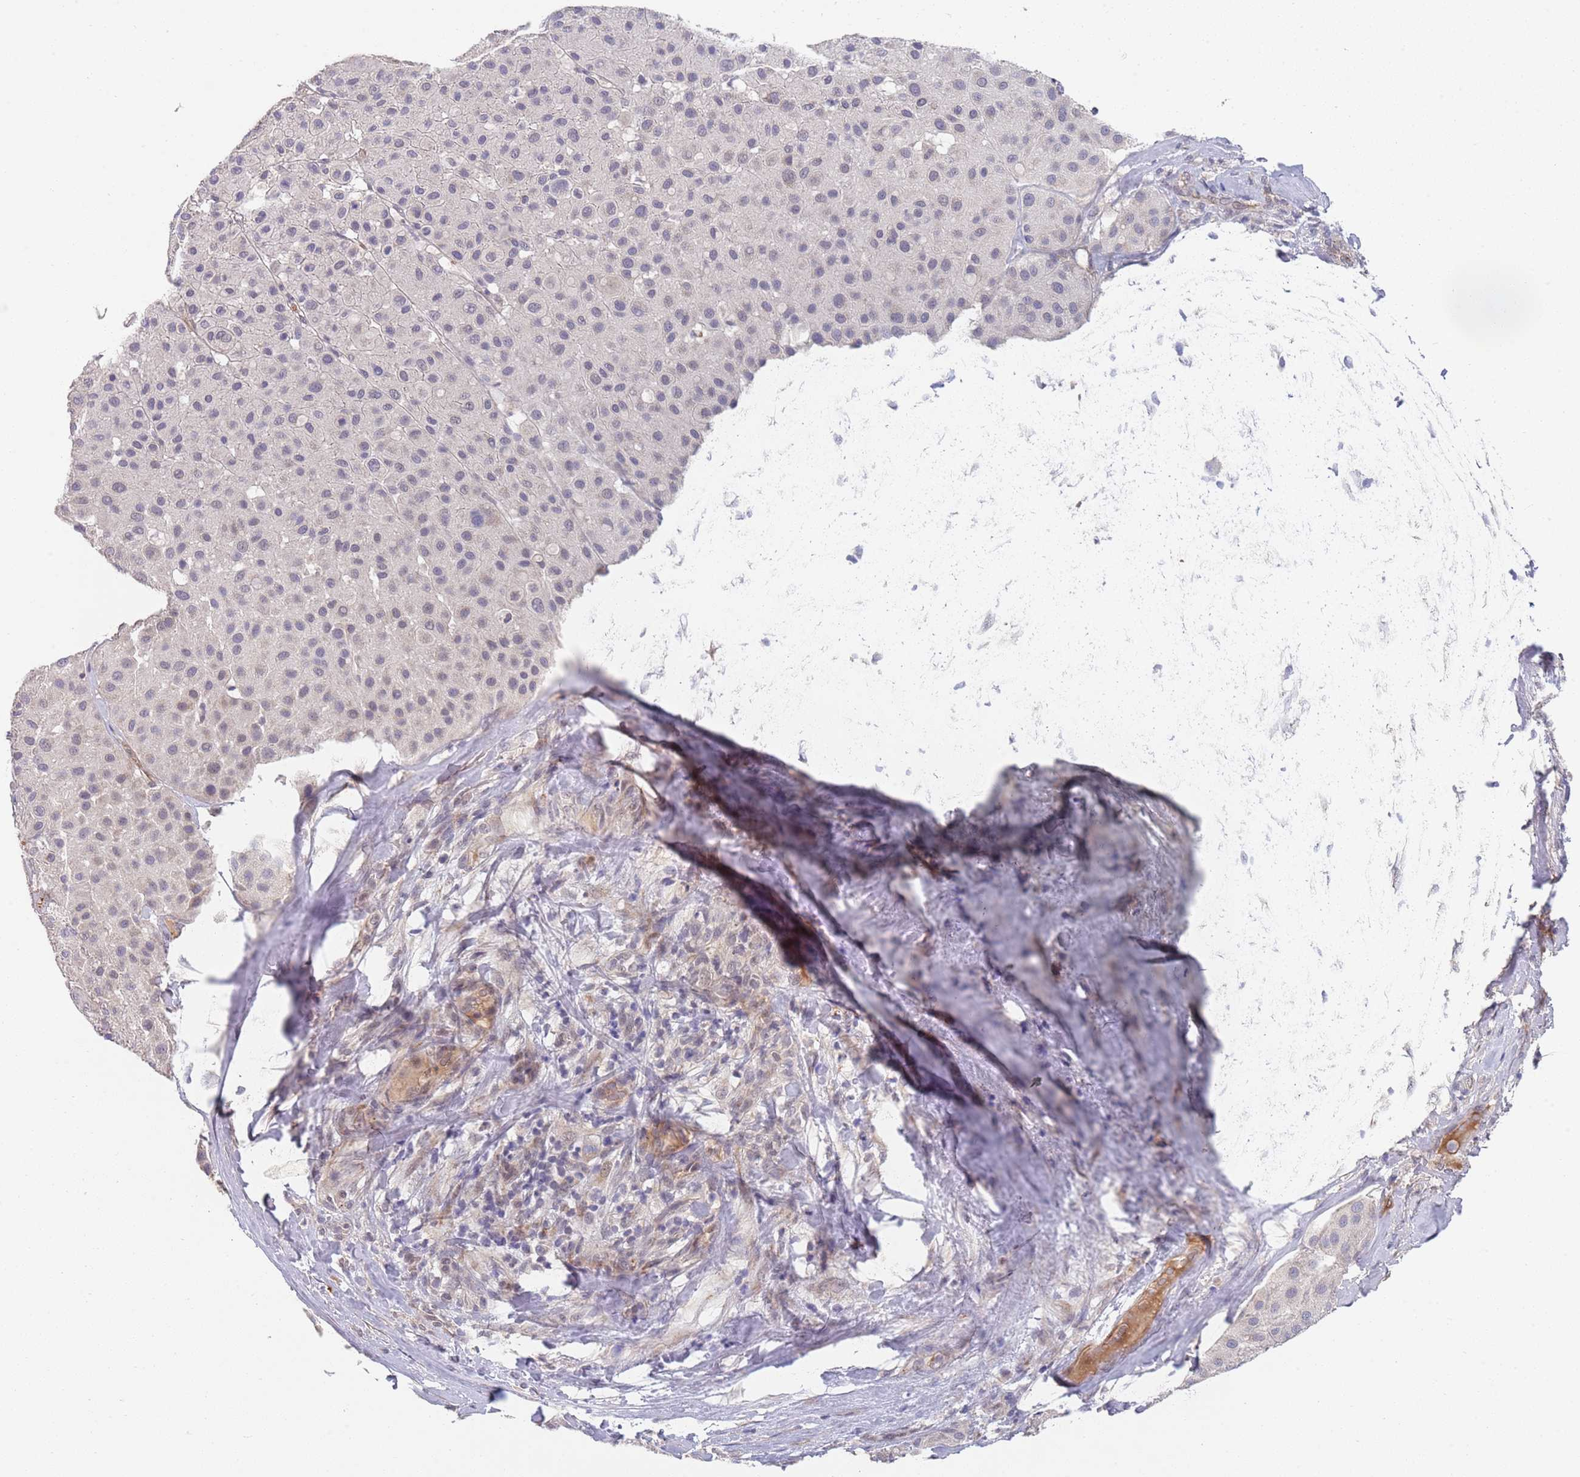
{"staining": {"intensity": "negative", "quantity": "none", "location": "none"}, "tissue": "melanoma", "cell_type": "Tumor cells", "image_type": "cancer", "snomed": [{"axis": "morphology", "description": "Malignant melanoma, Metastatic site"}, {"axis": "topography", "description": "Smooth muscle"}], "caption": "Protein analysis of melanoma reveals no significant staining in tumor cells.", "gene": "B4GALT4", "patient": {"sex": "male", "age": 41}}